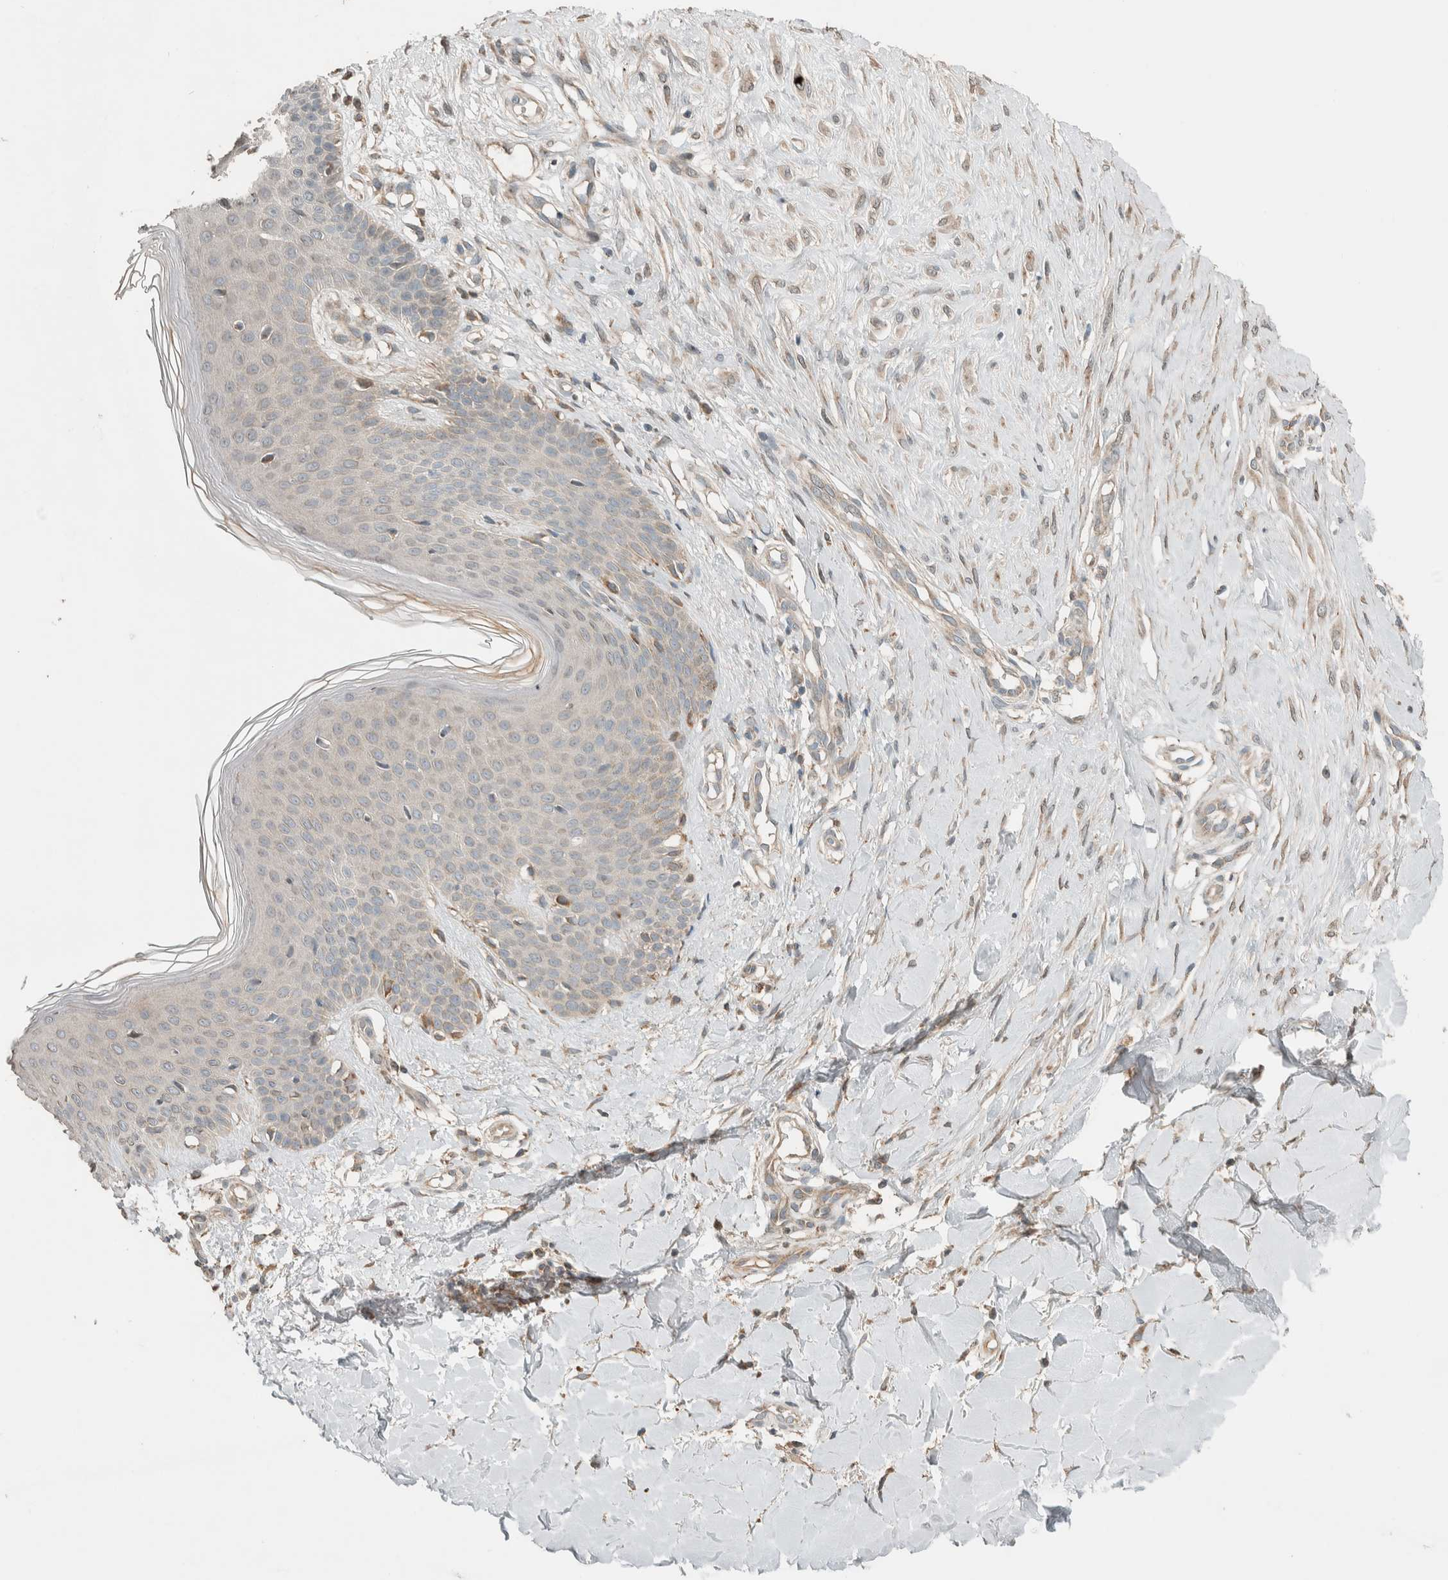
{"staining": {"intensity": "weak", "quantity": ">75%", "location": "cytoplasmic/membranous"}, "tissue": "skin", "cell_type": "Fibroblasts", "image_type": "normal", "snomed": [{"axis": "morphology", "description": "Normal tissue, NOS"}, {"axis": "topography", "description": "Skin"}], "caption": "Protein staining of normal skin exhibits weak cytoplasmic/membranous expression in about >75% of fibroblasts.", "gene": "NBR1", "patient": {"sex": "male", "age": 41}}